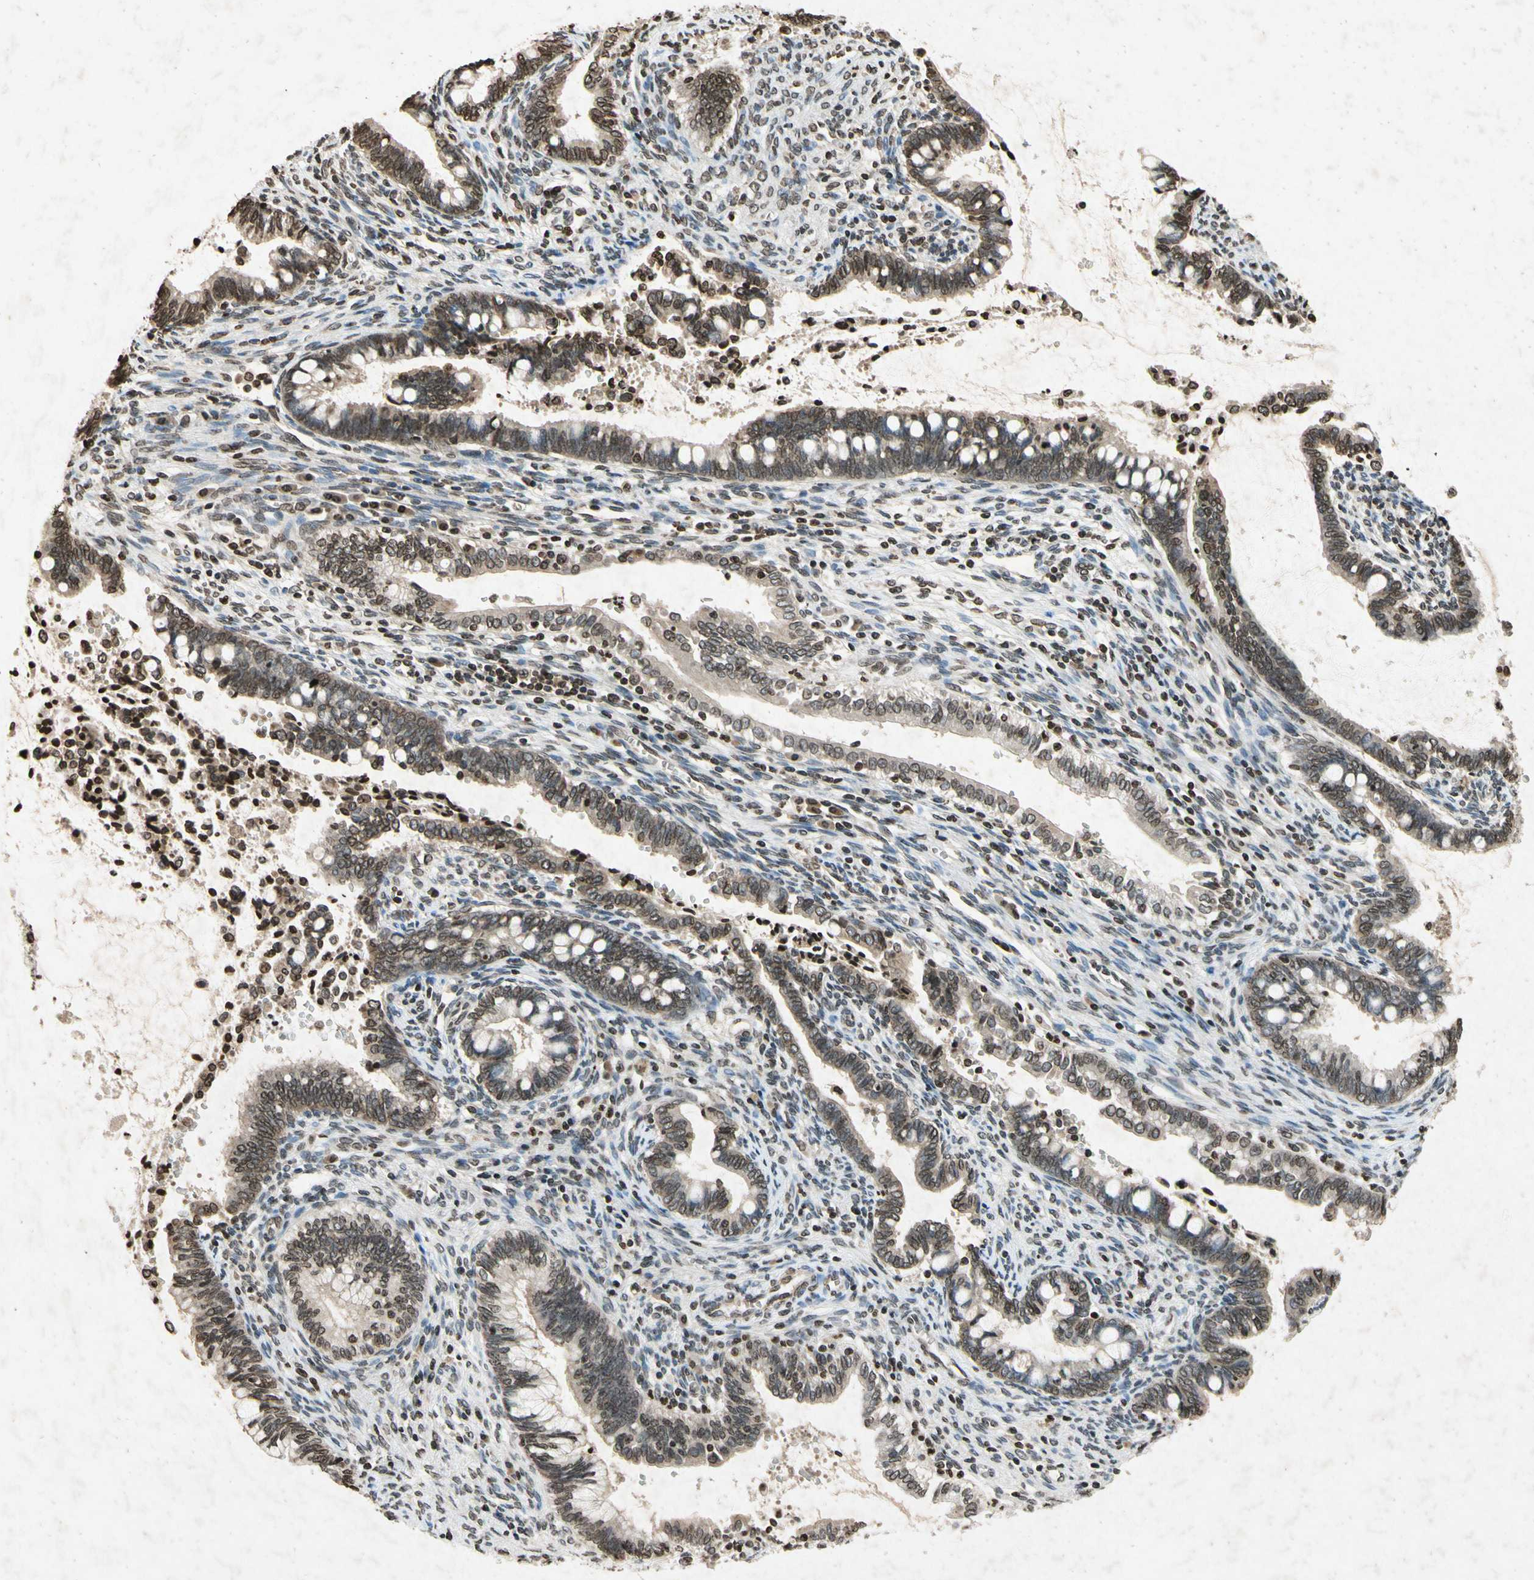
{"staining": {"intensity": "moderate", "quantity": "25%-75%", "location": "nuclear"}, "tissue": "cervical cancer", "cell_type": "Tumor cells", "image_type": "cancer", "snomed": [{"axis": "morphology", "description": "Adenocarcinoma, NOS"}, {"axis": "topography", "description": "Cervix"}], "caption": "The histopathology image shows a brown stain indicating the presence of a protein in the nuclear of tumor cells in cervical adenocarcinoma.", "gene": "HOXB3", "patient": {"sex": "female", "age": 44}}